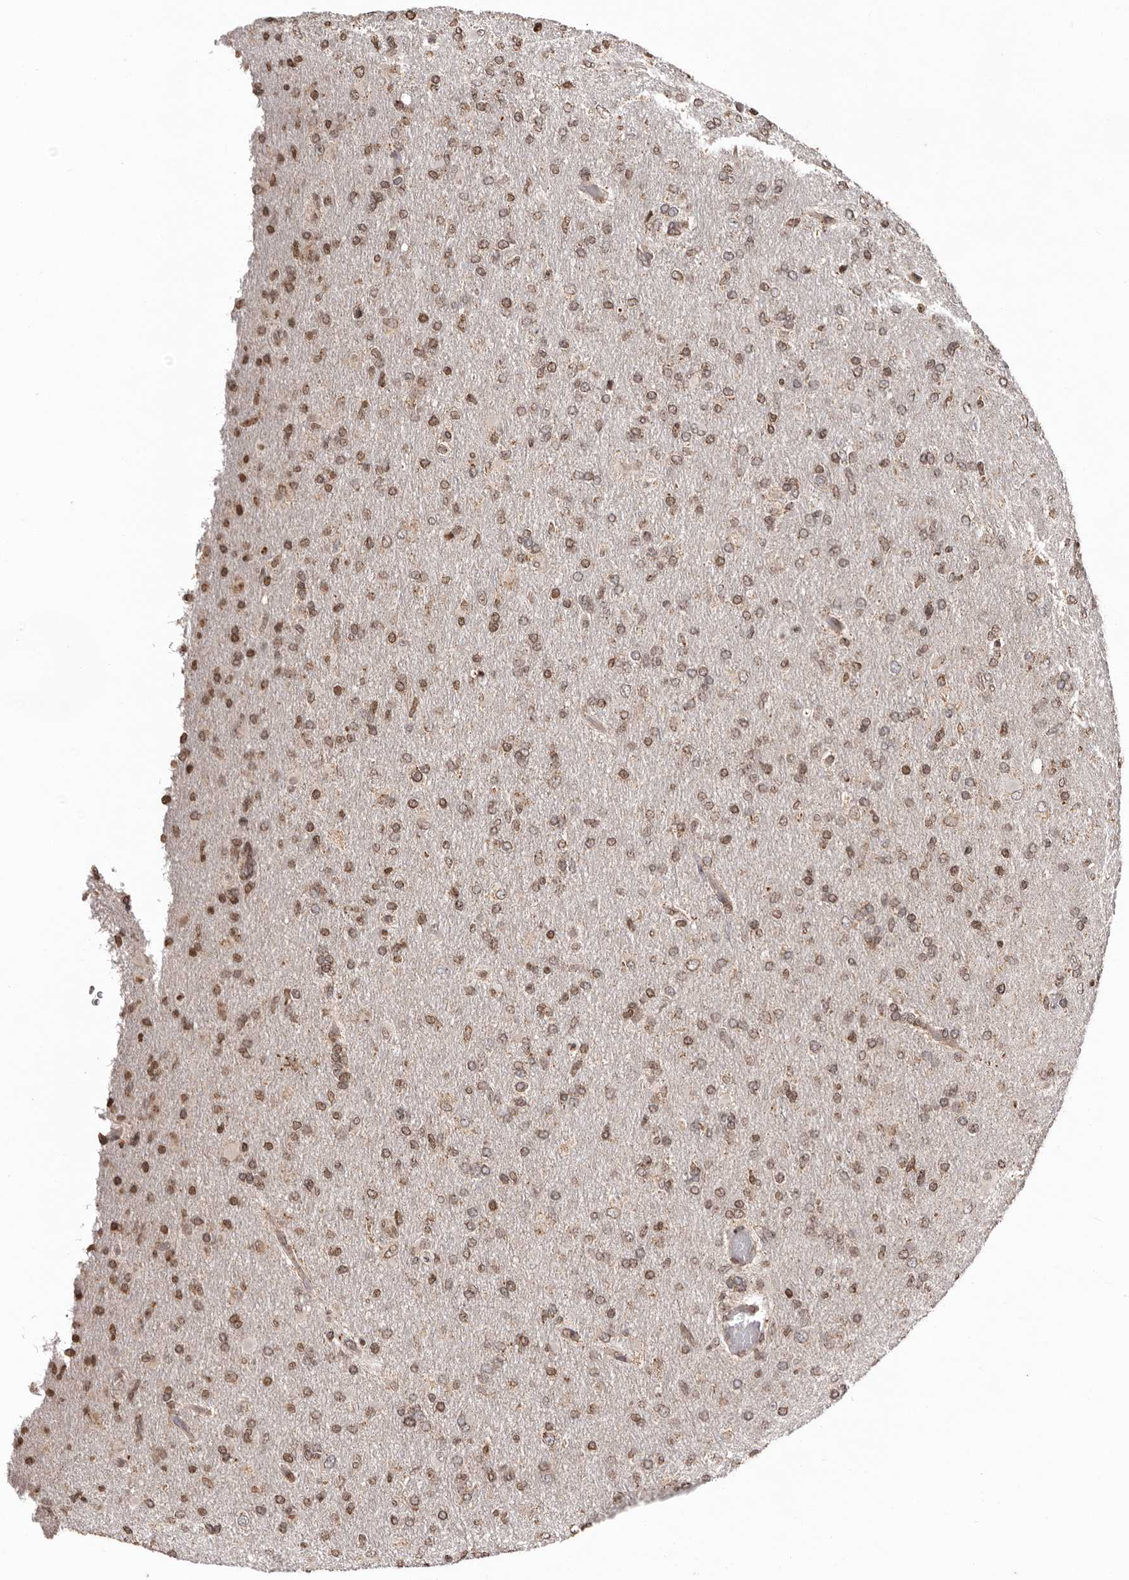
{"staining": {"intensity": "moderate", "quantity": ">75%", "location": "cytoplasmic/membranous,nuclear"}, "tissue": "glioma", "cell_type": "Tumor cells", "image_type": "cancer", "snomed": [{"axis": "morphology", "description": "Glioma, malignant, High grade"}, {"axis": "topography", "description": "Cerebral cortex"}], "caption": "Approximately >75% of tumor cells in malignant glioma (high-grade) show moderate cytoplasmic/membranous and nuclear protein staining as visualized by brown immunohistochemical staining.", "gene": "CCDC190", "patient": {"sex": "female", "age": 36}}